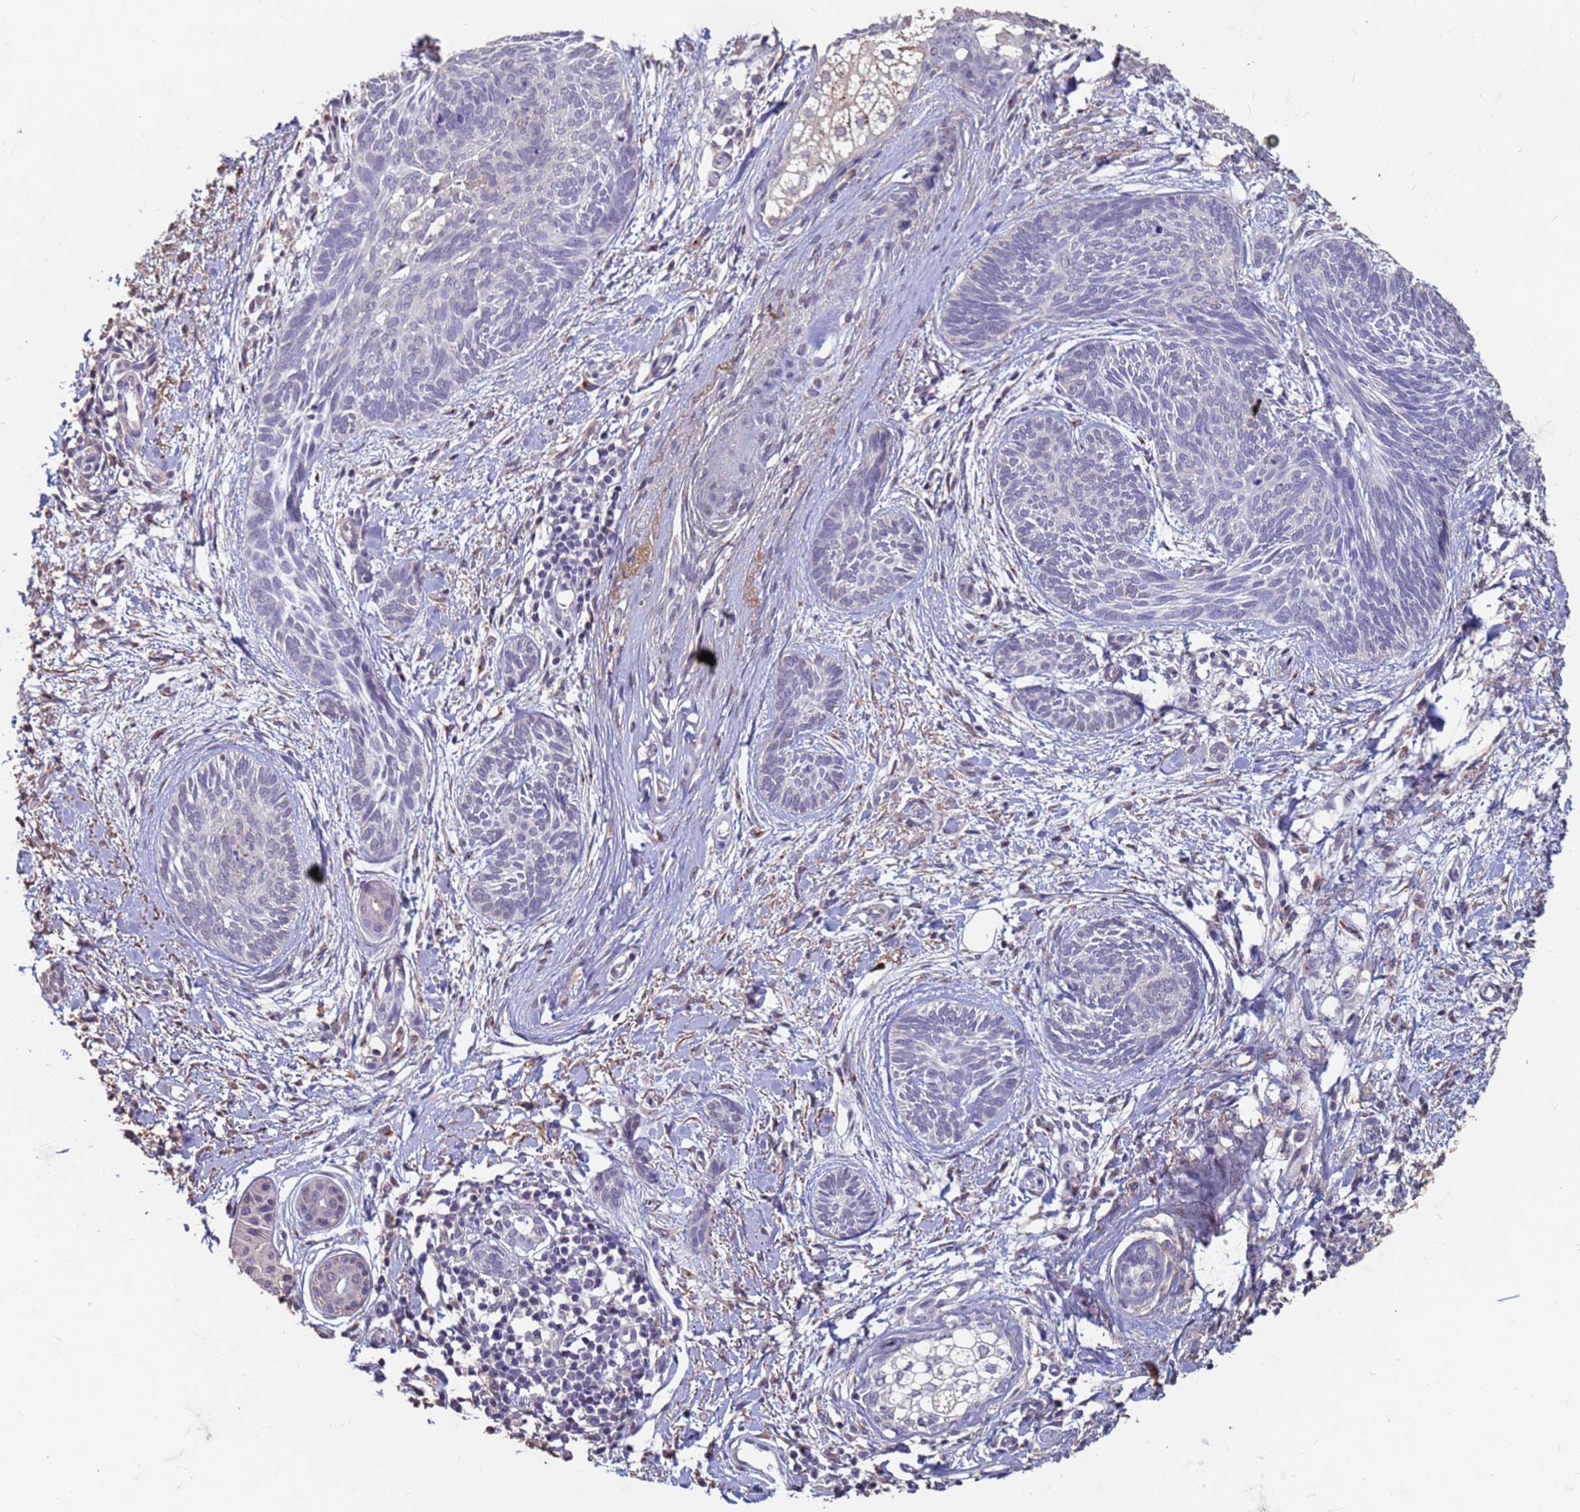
{"staining": {"intensity": "negative", "quantity": "none", "location": "none"}, "tissue": "skin cancer", "cell_type": "Tumor cells", "image_type": "cancer", "snomed": [{"axis": "morphology", "description": "Basal cell carcinoma"}, {"axis": "topography", "description": "Skin"}], "caption": "This is a image of immunohistochemistry (IHC) staining of skin basal cell carcinoma, which shows no staining in tumor cells. Brightfield microscopy of immunohistochemistry (IHC) stained with DAB (3,3'-diaminobenzidine) (brown) and hematoxylin (blue), captured at high magnification.", "gene": "SLC25A15", "patient": {"sex": "female", "age": 81}}